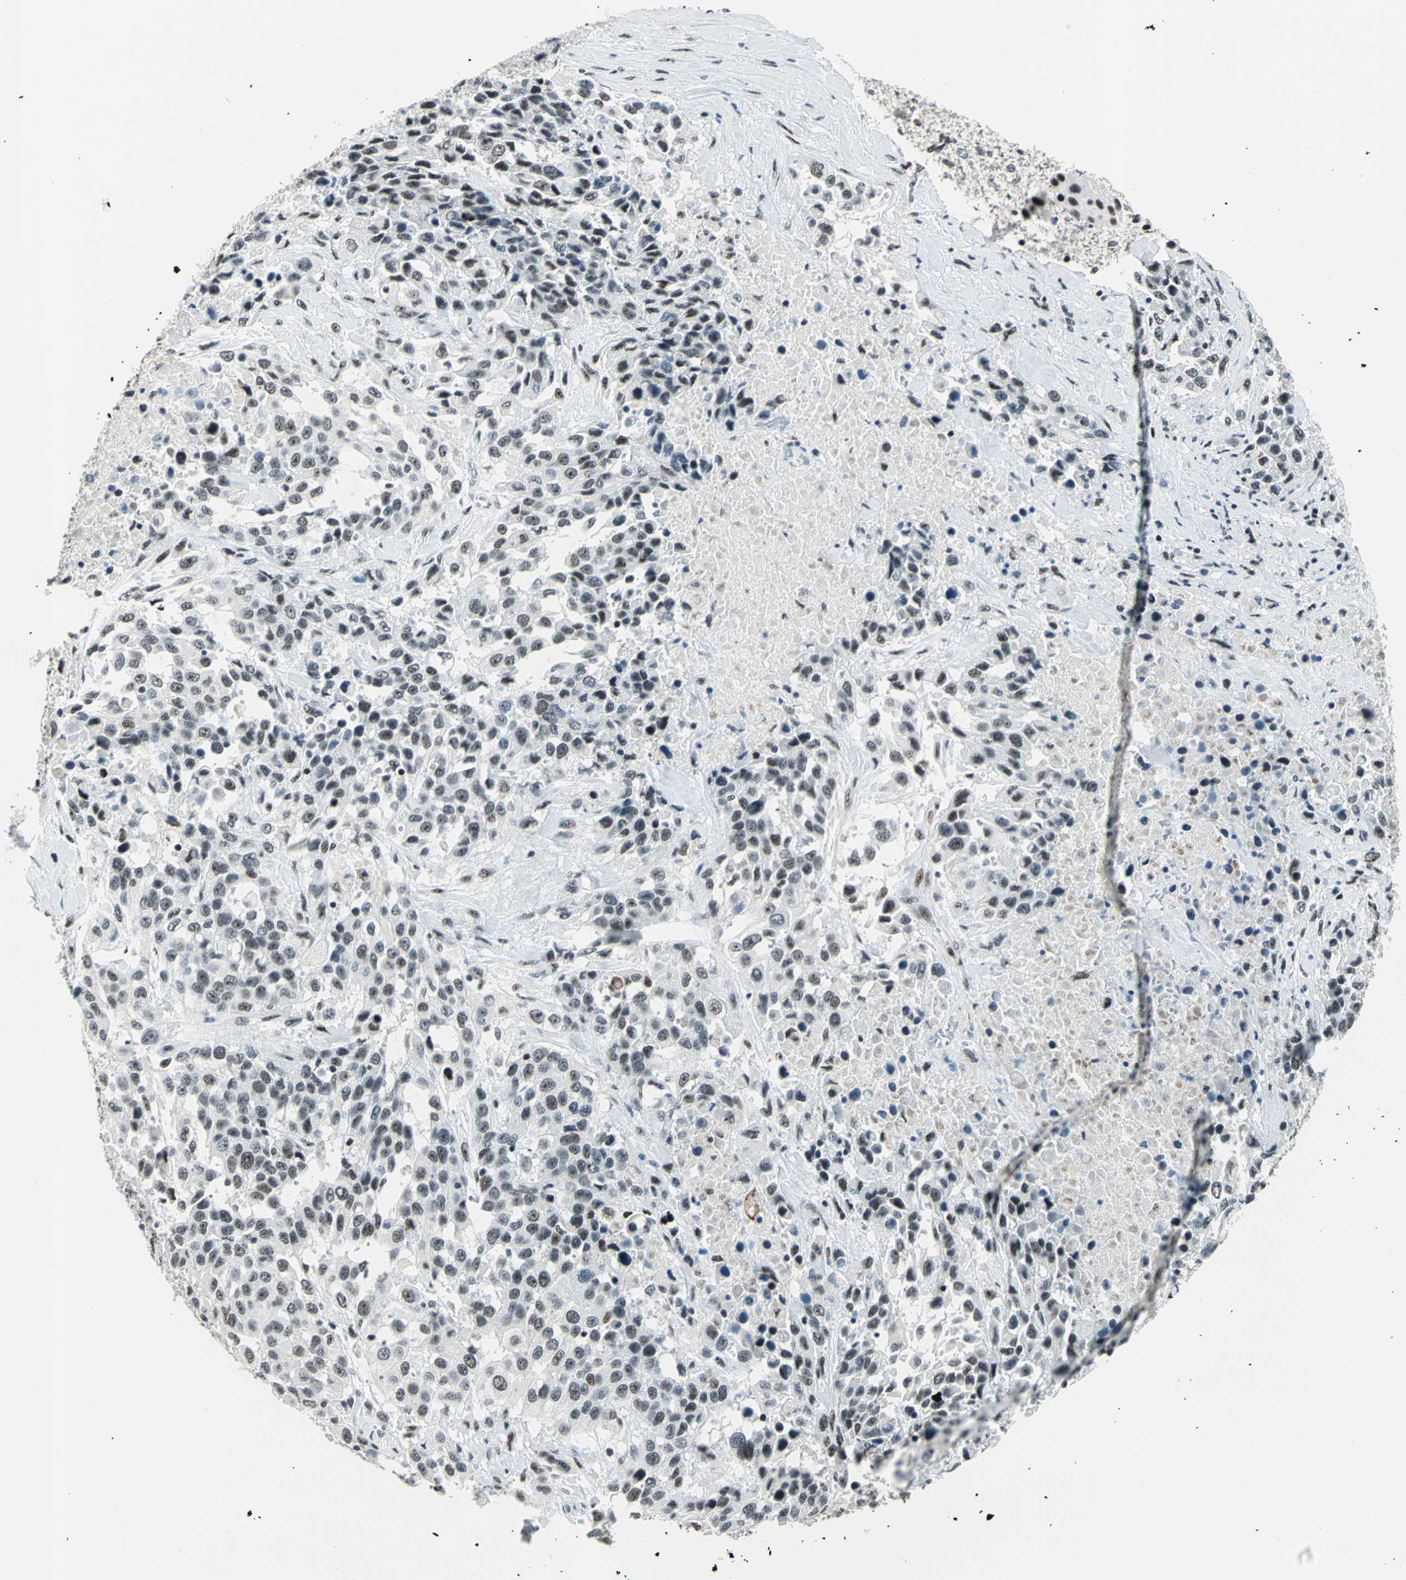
{"staining": {"intensity": "moderate", "quantity": ">75%", "location": "nuclear"}, "tissue": "urothelial cancer", "cell_type": "Tumor cells", "image_type": "cancer", "snomed": [{"axis": "morphology", "description": "Urothelial carcinoma, High grade"}, {"axis": "topography", "description": "Urinary bladder"}], "caption": "This photomicrograph demonstrates immunohistochemistry (IHC) staining of urothelial carcinoma (high-grade), with medium moderate nuclear positivity in approximately >75% of tumor cells.", "gene": "KAT6B", "patient": {"sex": "female", "age": 80}}